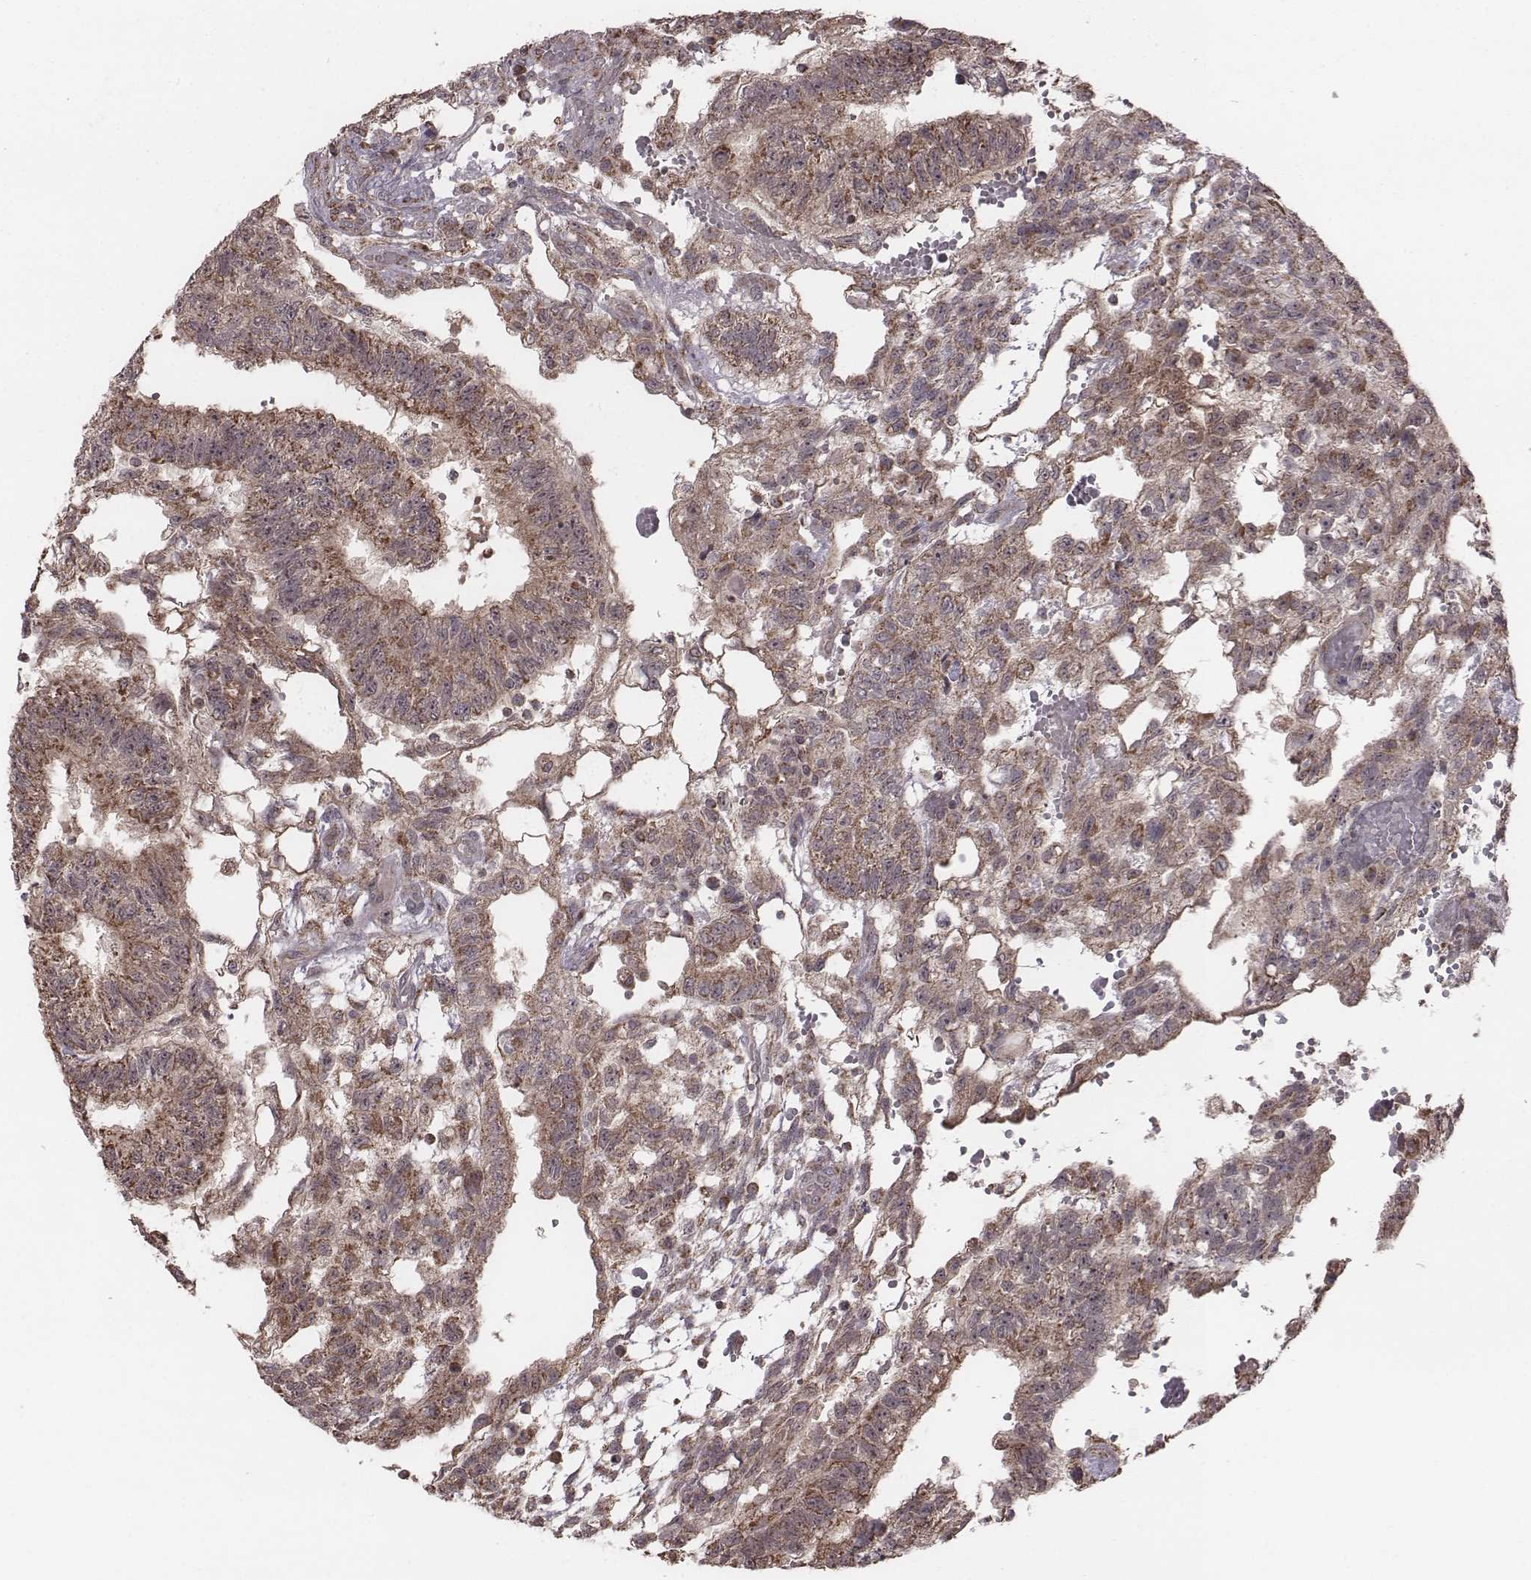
{"staining": {"intensity": "strong", "quantity": ">75%", "location": "cytoplasmic/membranous"}, "tissue": "testis cancer", "cell_type": "Tumor cells", "image_type": "cancer", "snomed": [{"axis": "morphology", "description": "Carcinoma, Embryonal, NOS"}, {"axis": "topography", "description": "Testis"}], "caption": "Immunohistochemistry (IHC) image of human testis cancer stained for a protein (brown), which displays high levels of strong cytoplasmic/membranous expression in approximately >75% of tumor cells.", "gene": "PDCD2L", "patient": {"sex": "male", "age": 32}}